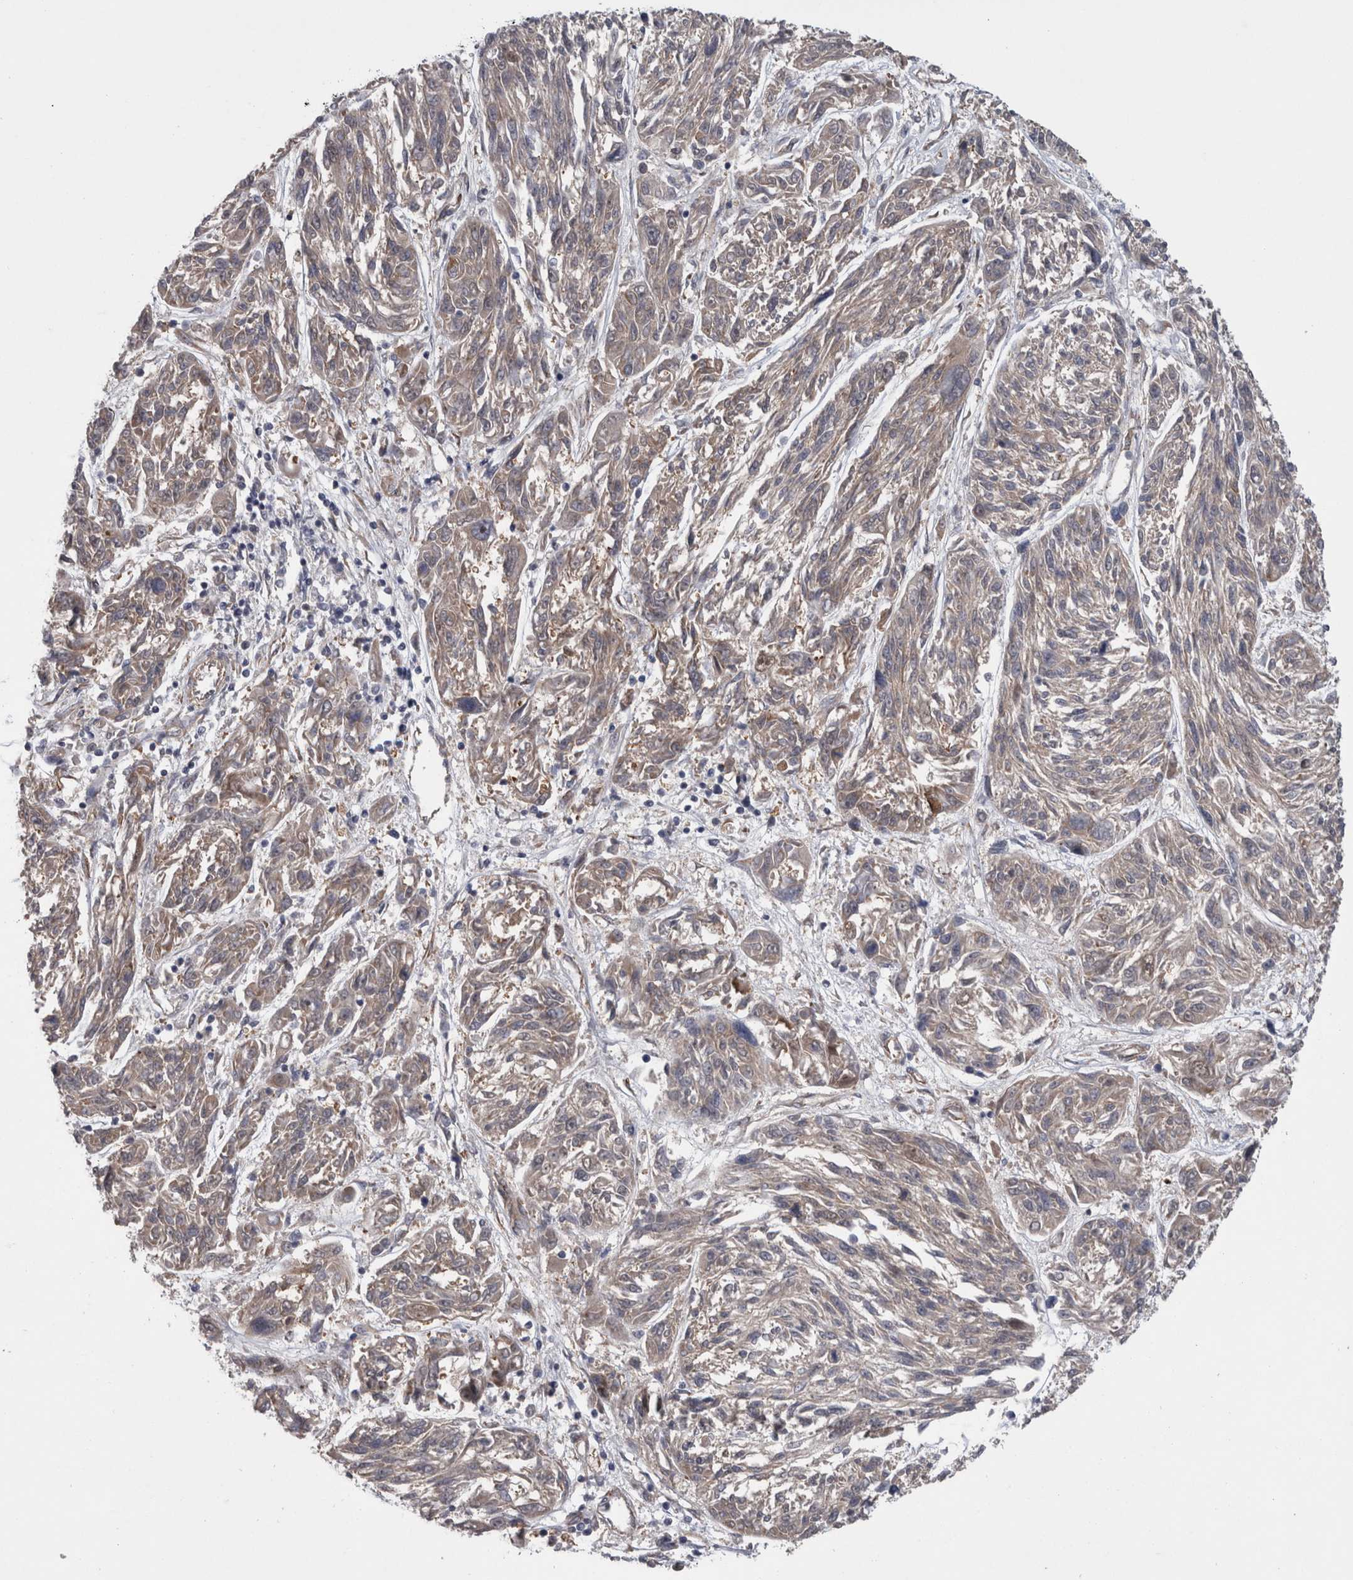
{"staining": {"intensity": "negative", "quantity": "none", "location": "none"}, "tissue": "melanoma", "cell_type": "Tumor cells", "image_type": "cancer", "snomed": [{"axis": "morphology", "description": "Malignant melanoma, NOS"}, {"axis": "topography", "description": "Skin"}], "caption": "Tumor cells are negative for protein expression in human malignant melanoma.", "gene": "DDX6", "patient": {"sex": "male", "age": 53}}